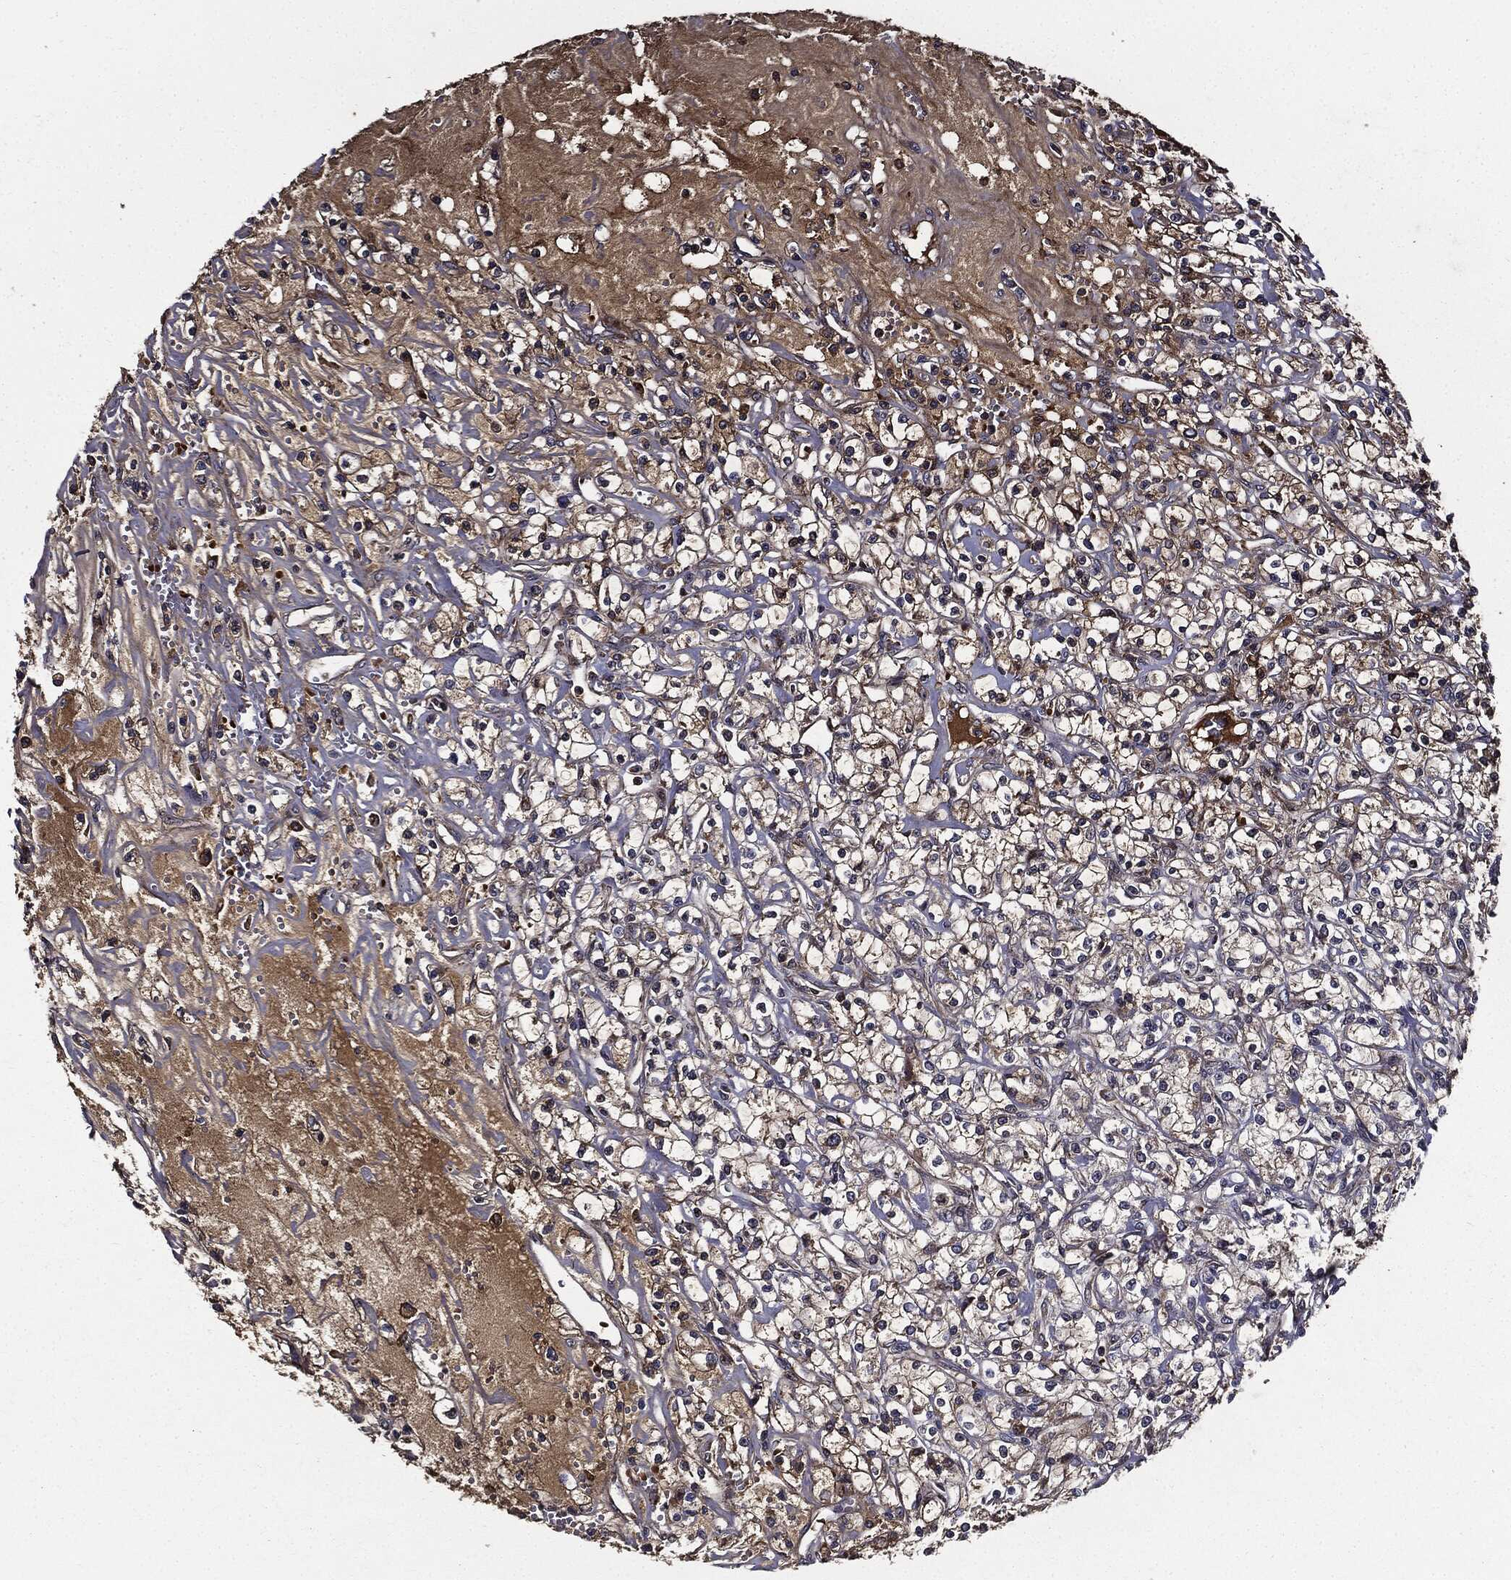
{"staining": {"intensity": "moderate", "quantity": "<25%", "location": "cytoplasmic/membranous"}, "tissue": "renal cancer", "cell_type": "Tumor cells", "image_type": "cancer", "snomed": [{"axis": "morphology", "description": "Adenocarcinoma, NOS"}, {"axis": "topography", "description": "Kidney"}], "caption": "The micrograph reveals a brown stain indicating the presence of a protein in the cytoplasmic/membranous of tumor cells in renal cancer (adenocarcinoma).", "gene": "HTT", "patient": {"sex": "female", "age": 59}}